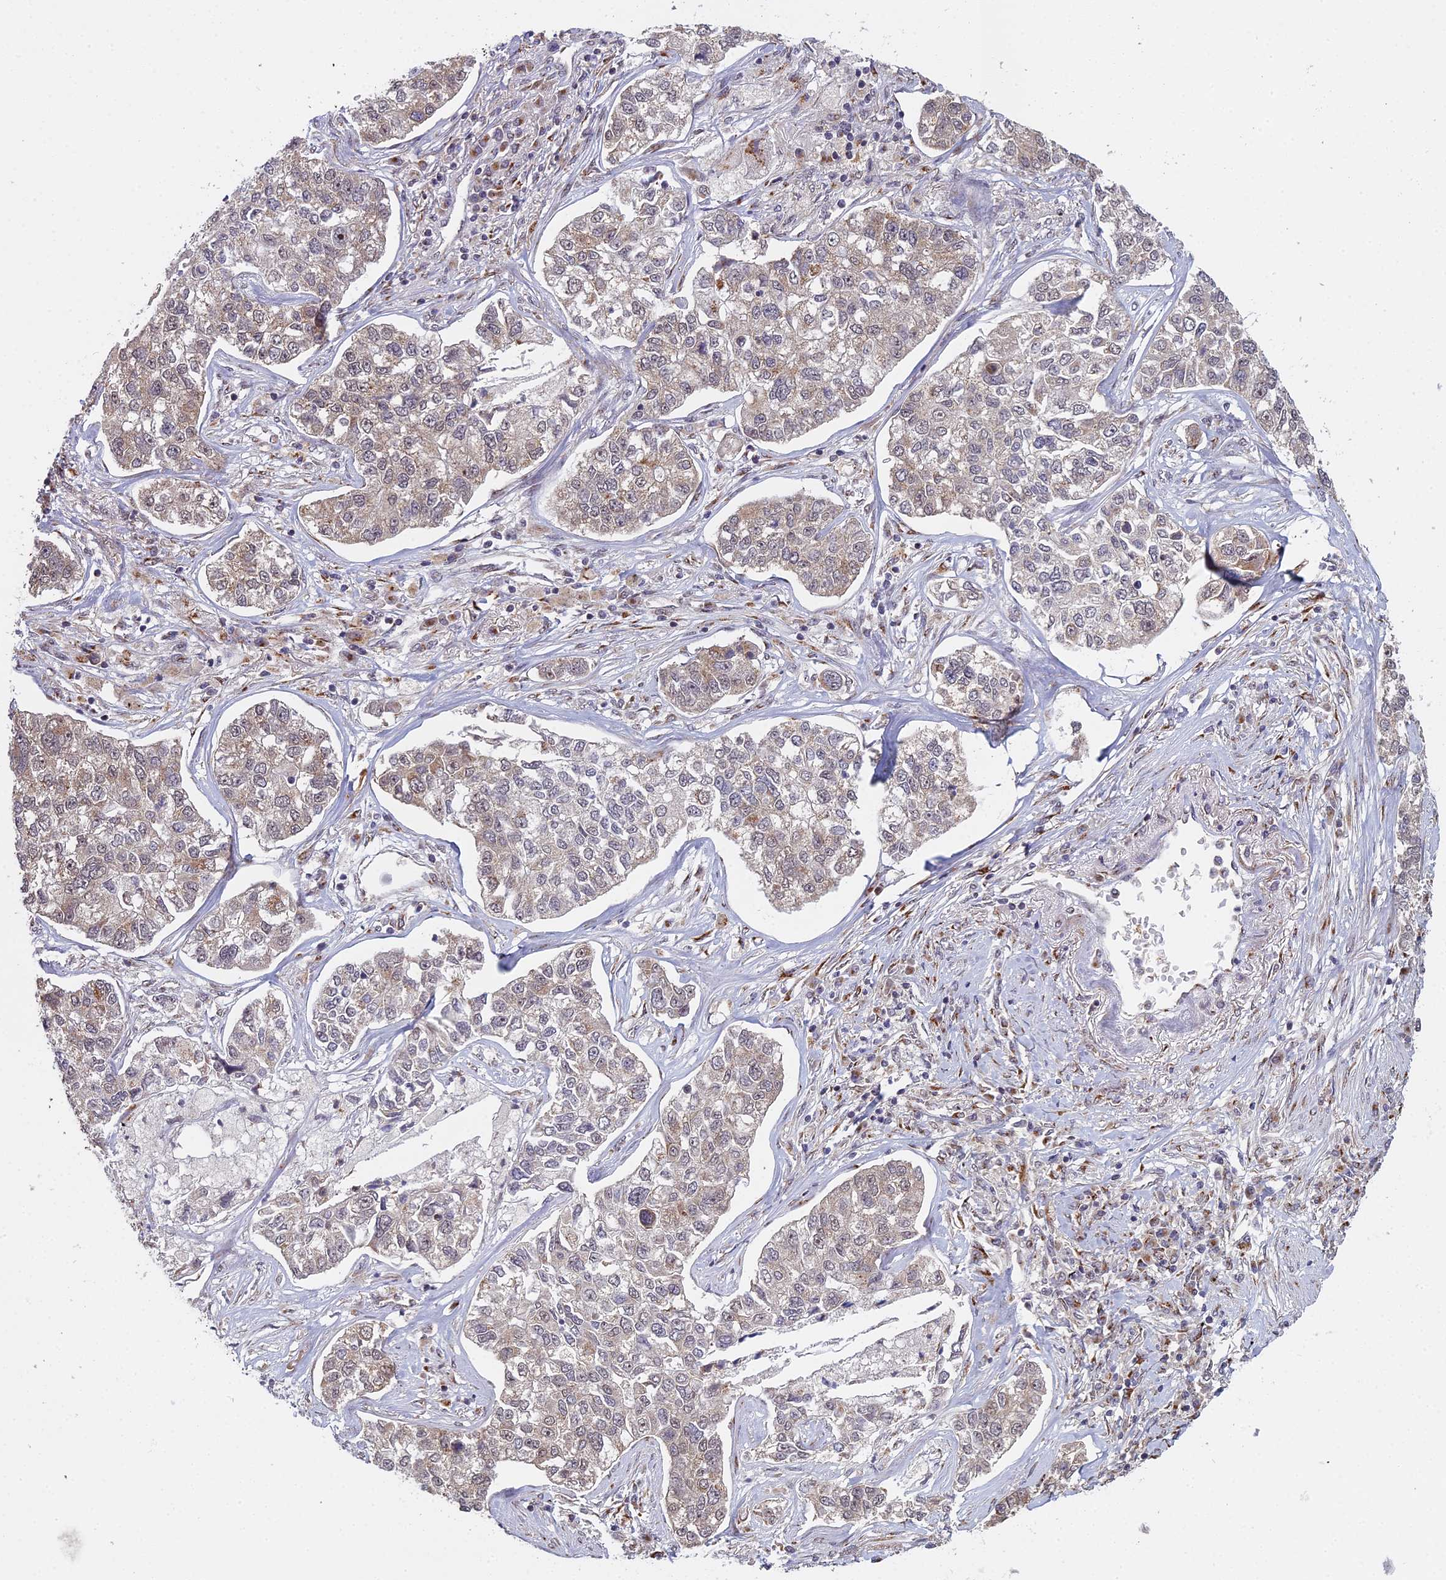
{"staining": {"intensity": "weak", "quantity": "<25%", "location": "cytoplasmic/membranous"}, "tissue": "lung cancer", "cell_type": "Tumor cells", "image_type": "cancer", "snomed": [{"axis": "morphology", "description": "Adenocarcinoma, NOS"}, {"axis": "topography", "description": "Lung"}], "caption": "Immunohistochemistry (IHC) micrograph of neoplastic tissue: human adenocarcinoma (lung) stained with DAB shows no significant protein positivity in tumor cells.", "gene": "MEOX1", "patient": {"sex": "male", "age": 49}}